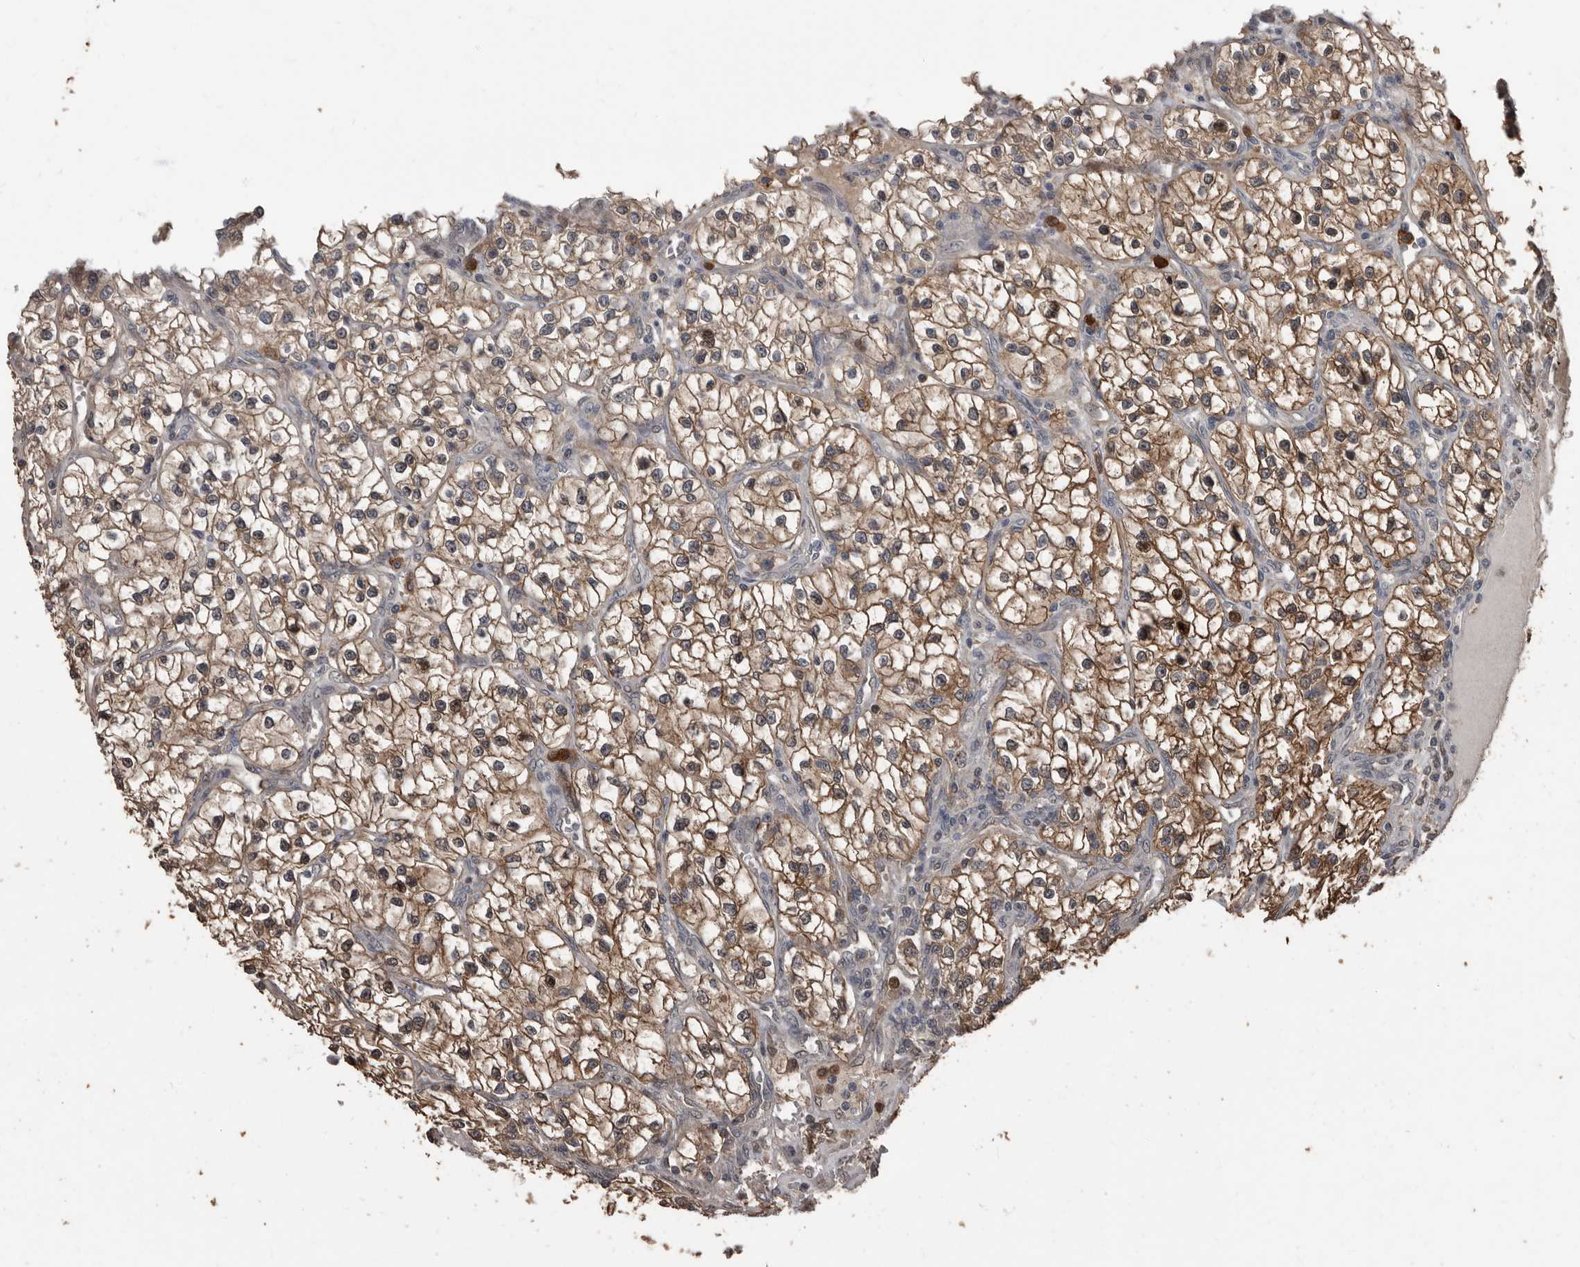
{"staining": {"intensity": "moderate", "quantity": ">75%", "location": "cytoplasmic/membranous,nuclear"}, "tissue": "renal cancer", "cell_type": "Tumor cells", "image_type": "cancer", "snomed": [{"axis": "morphology", "description": "Adenocarcinoma, NOS"}, {"axis": "topography", "description": "Kidney"}], "caption": "This photomicrograph exhibits IHC staining of human renal cancer (adenocarcinoma), with medium moderate cytoplasmic/membranous and nuclear expression in approximately >75% of tumor cells.", "gene": "FSBP", "patient": {"sex": "female", "age": 57}}